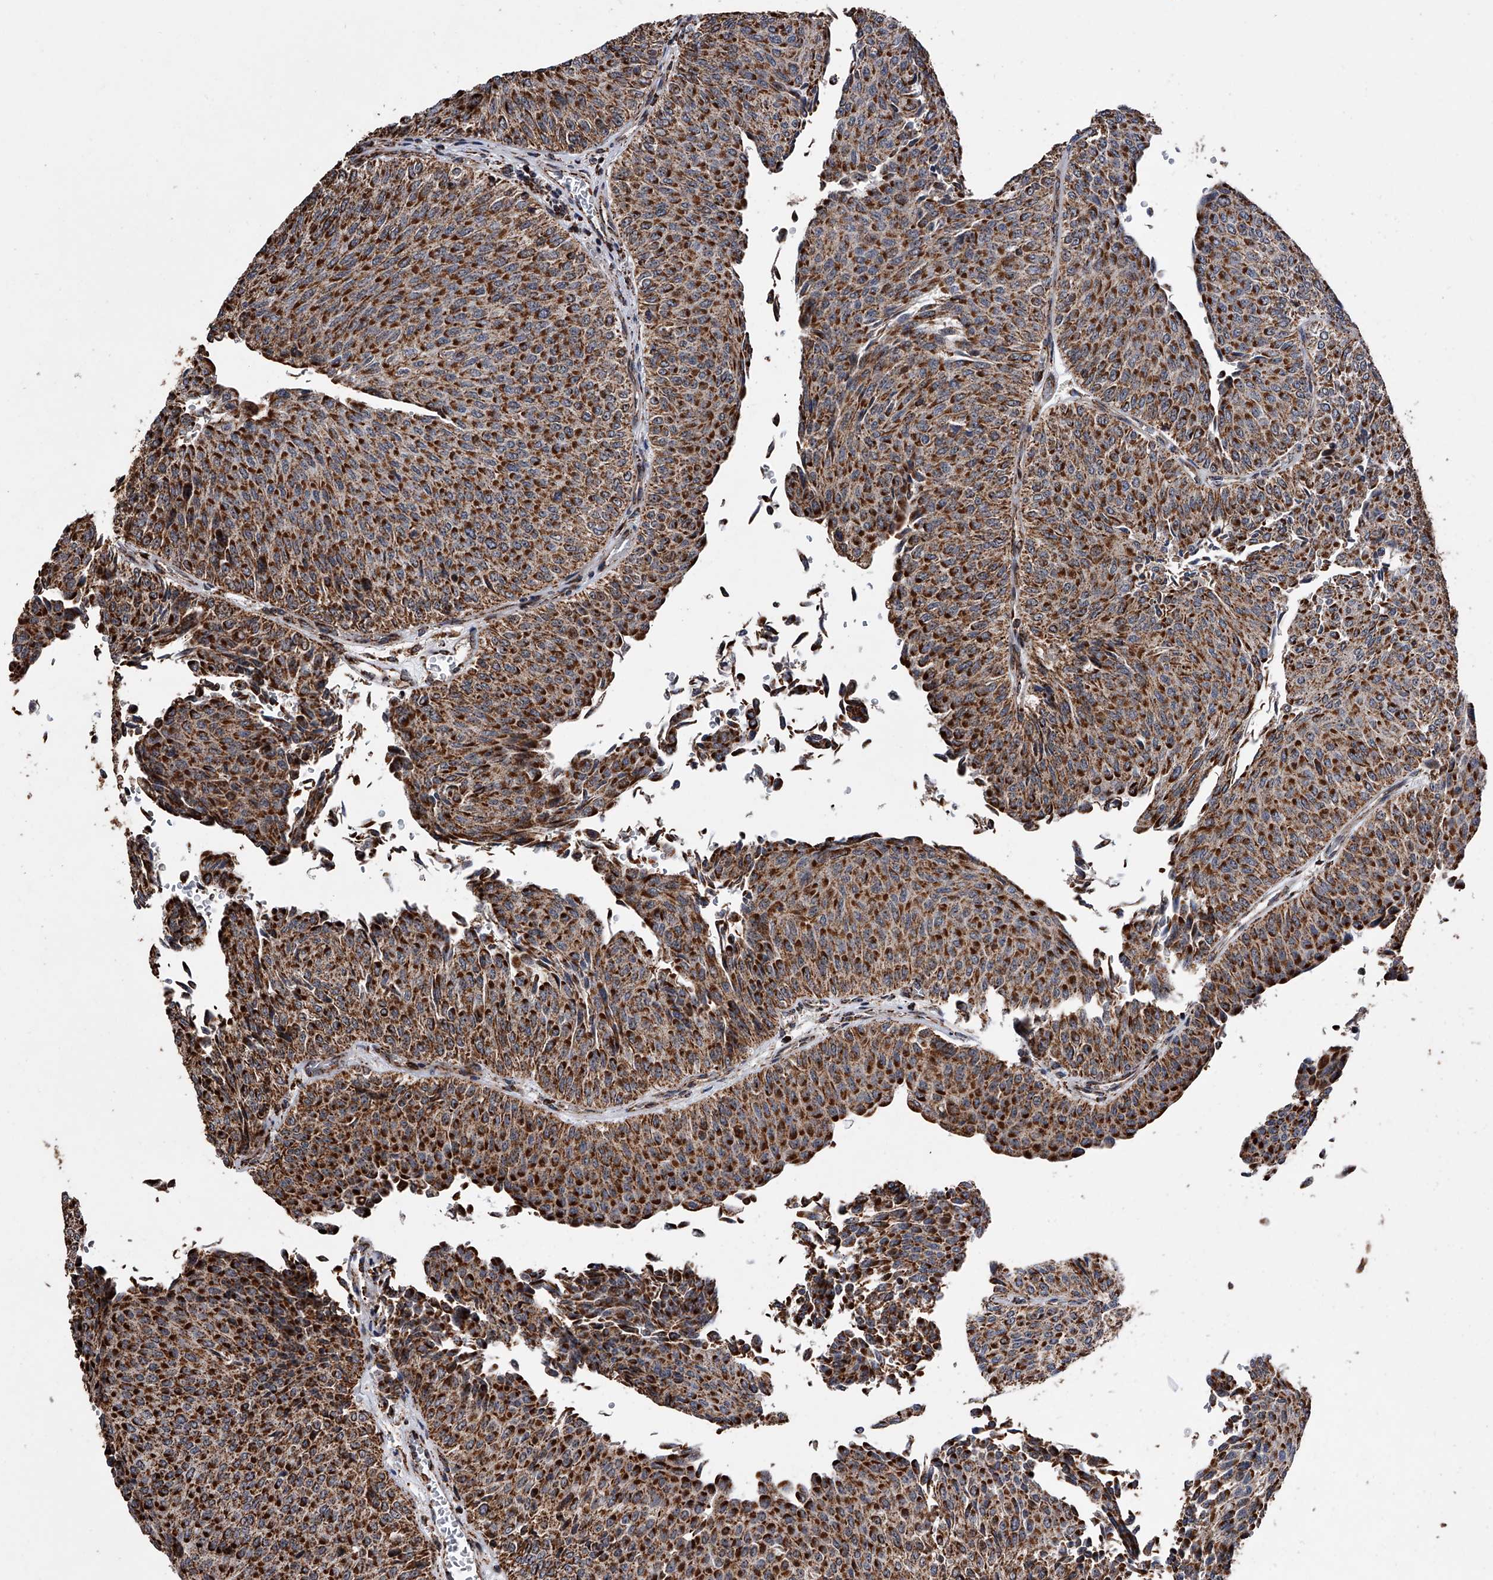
{"staining": {"intensity": "strong", "quantity": ">75%", "location": "cytoplasmic/membranous"}, "tissue": "urothelial cancer", "cell_type": "Tumor cells", "image_type": "cancer", "snomed": [{"axis": "morphology", "description": "Urothelial carcinoma, Low grade"}, {"axis": "topography", "description": "Urinary bladder"}], "caption": "Urothelial cancer stained for a protein shows strong cytoplasmic/membranous positivity in tumor cells.", "gene": "SMPDL3A", "patient": {"sex": "male", "age": 78}}